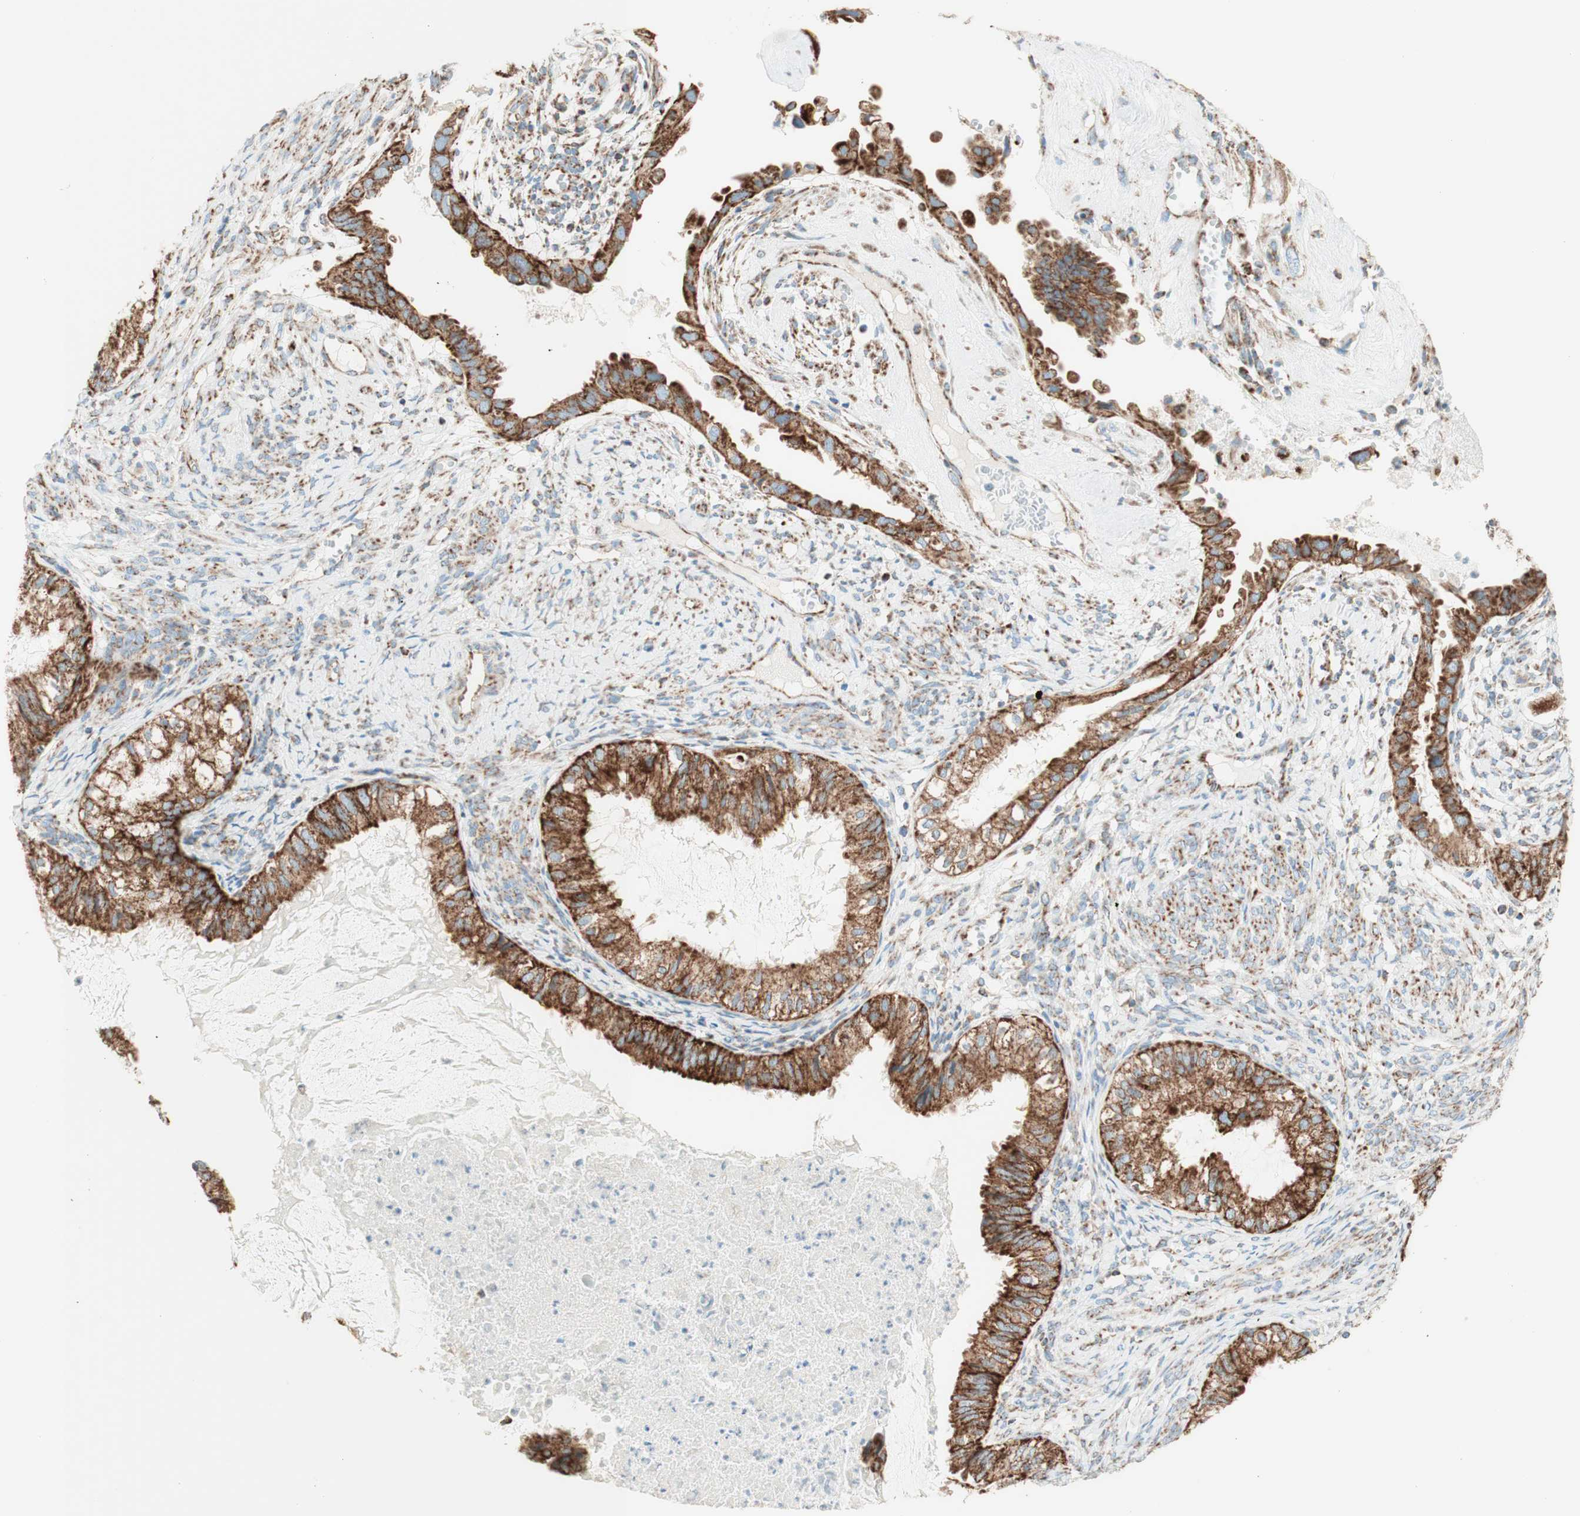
{"staining": {"intensity": "strong", "quantity": ">75%", "location": "cytoplasmic/membranous"}, "tissue": "cervical cancer", "cell_type": "Tumor cells", "image_type": "cancer", "snomed": [{"axis": "morphology", "description": "Normal tissue, NOS"}, {"axis": "morphology", "description": "Adenocarcinoma, NOS"}, {"axis": "topography", "description": "Cervix"}, {"axis": "topography", "description": "Endometrium"}], "caption": "This photomicrograph shows cervical cancer (adenocarcinoma) stained with IHC to label a protein in brown. The cytoplasmic/membranous of tumor cells show strong positivity for the protein. Nuclei are counter-stained blue.", "gene": "TOMM20", "patient": {"sex": "female", "age": 86}}